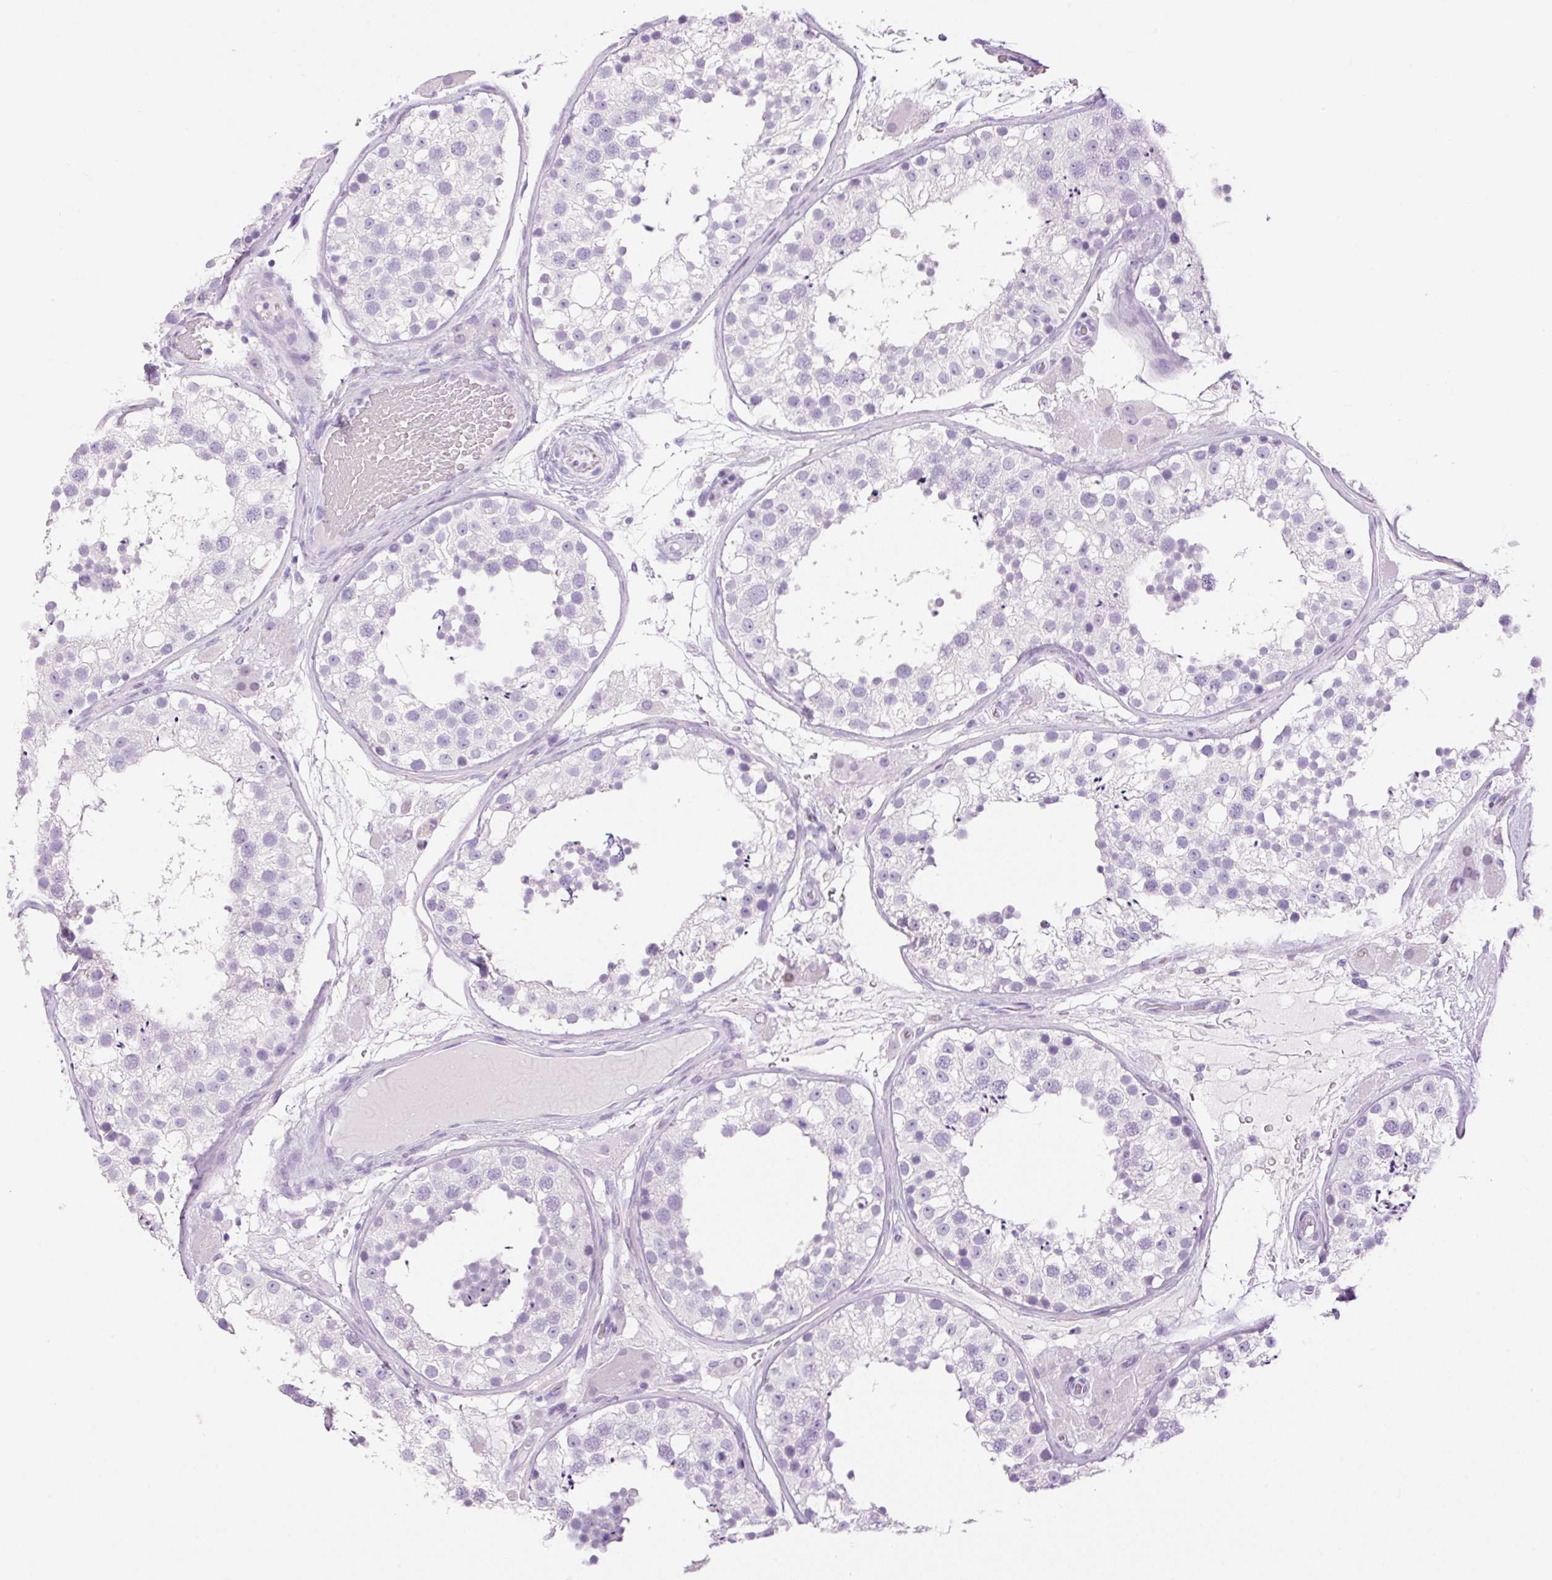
{"staining": {"intensity": "negative", "quantity": "none", "location": "none"}, "tissue": "testis", "cell_type": "Cells in seminiferous ducts", "image_type": "normal", "snomed": [{"axis": "morphology", "description": "Normal tissue, NOS"}, {"axis": "topography", "description": "Testis"}], "caption": "Immunohistochemistry image of normal testis: testis stained with DAB demonstrates no significant protein staining in cells in seminiferous ducts.", "gene": "SP140L", "patient": {"sex": "male", "age": 26}}